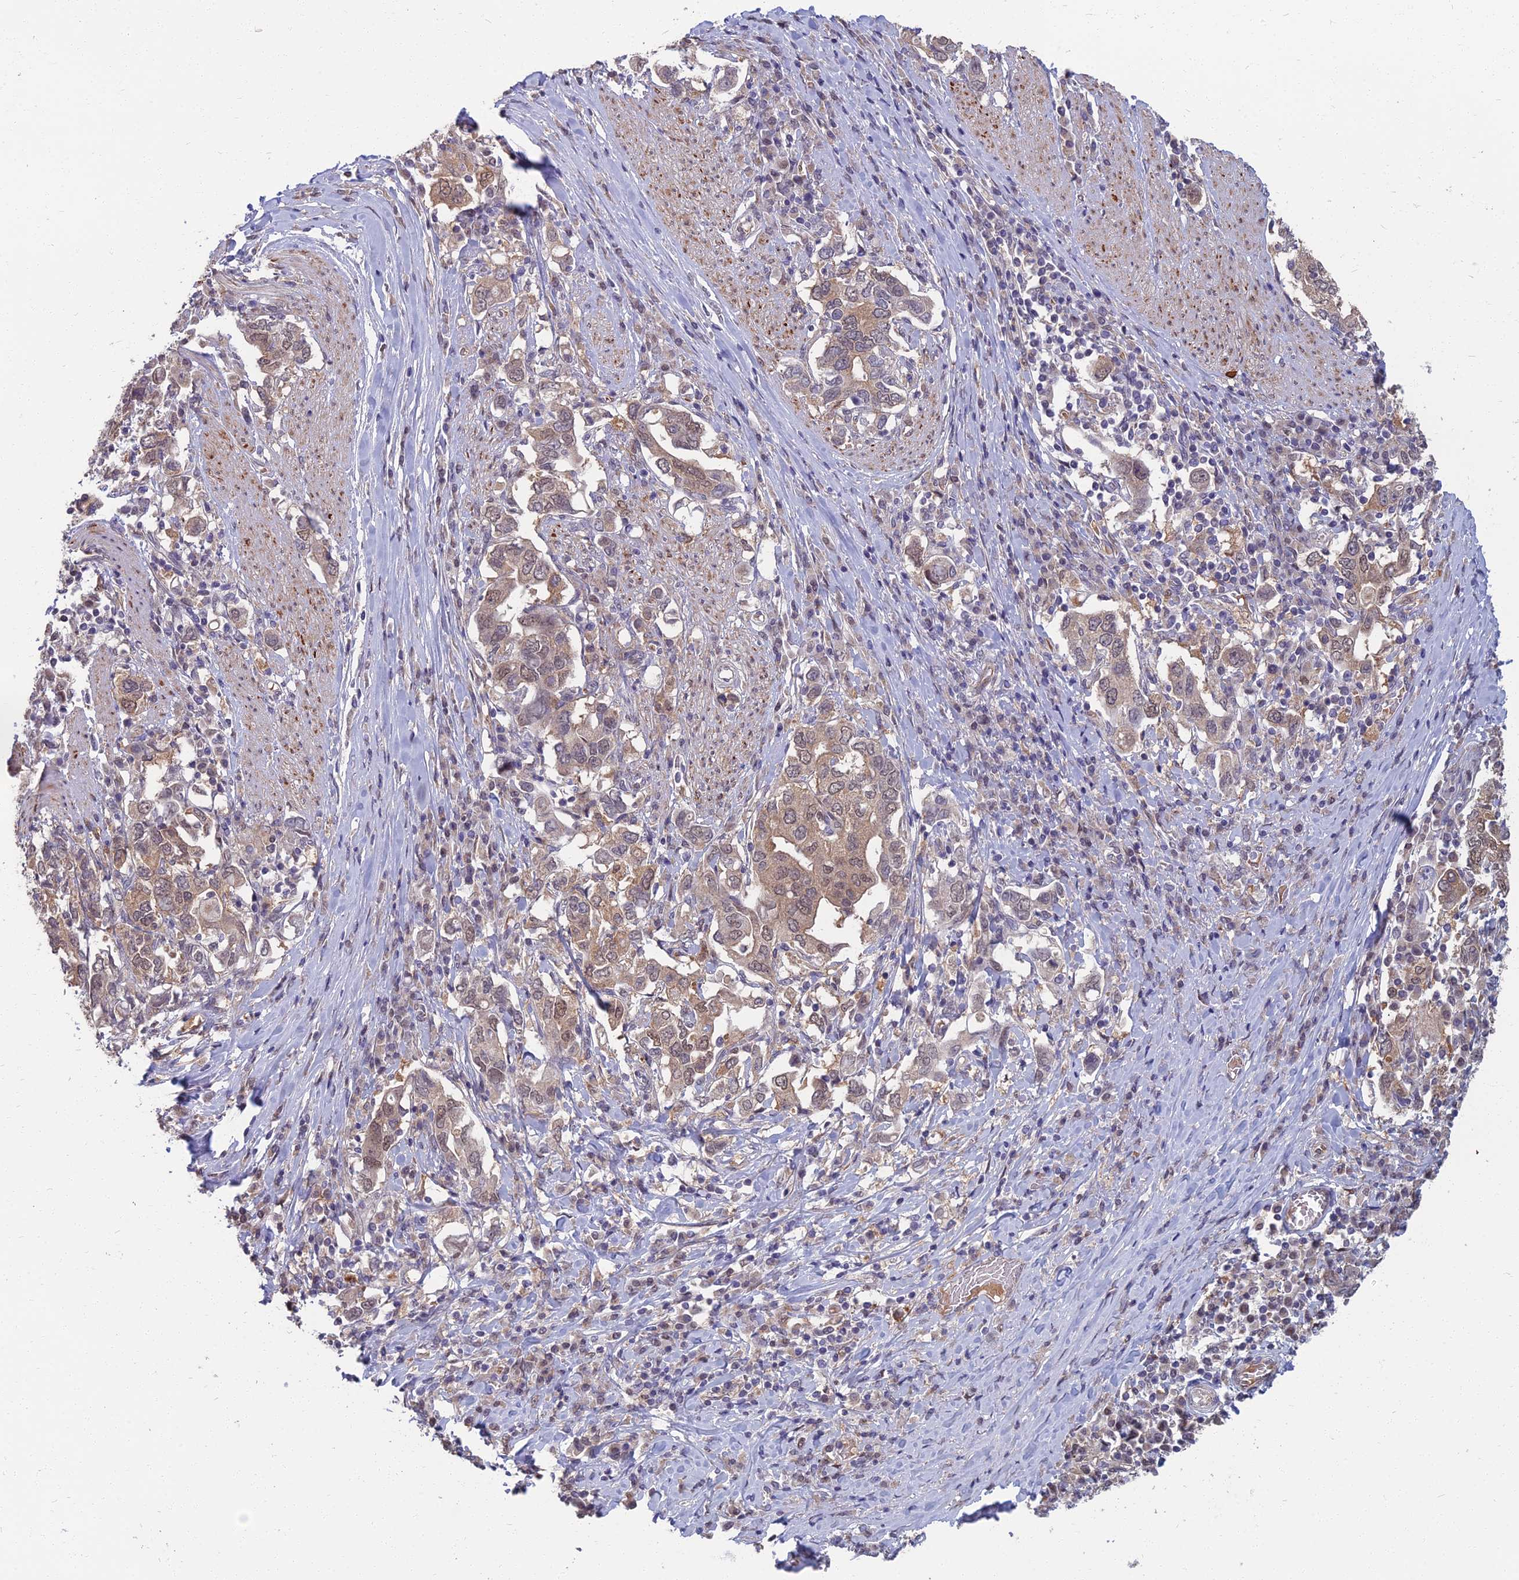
{"staining": {"intensity": "weak", "quantity": "25%-75%", "location": "cytoplasmic/membranous,nuclear"}, "tissue": "stomach cancer", "cell_type": "Tumor cells", "image_type": "cancer", "snomed": [{"axis": "morphology", "description": "Adenocarcinoma, NOS"}, {"axis": "topography", "description": "Stomach, upper"}, {"axis": "topography", "description": "Stomach"}], "caption": "Protein staining demonstrates weak cytoplasmic/membranous and nuclear expression in approximately 25%-75% of tumor cells in stomach adenocarcinoma.", "gene": "NR4A3", "patient": {"sex": "male", "age": 62}}